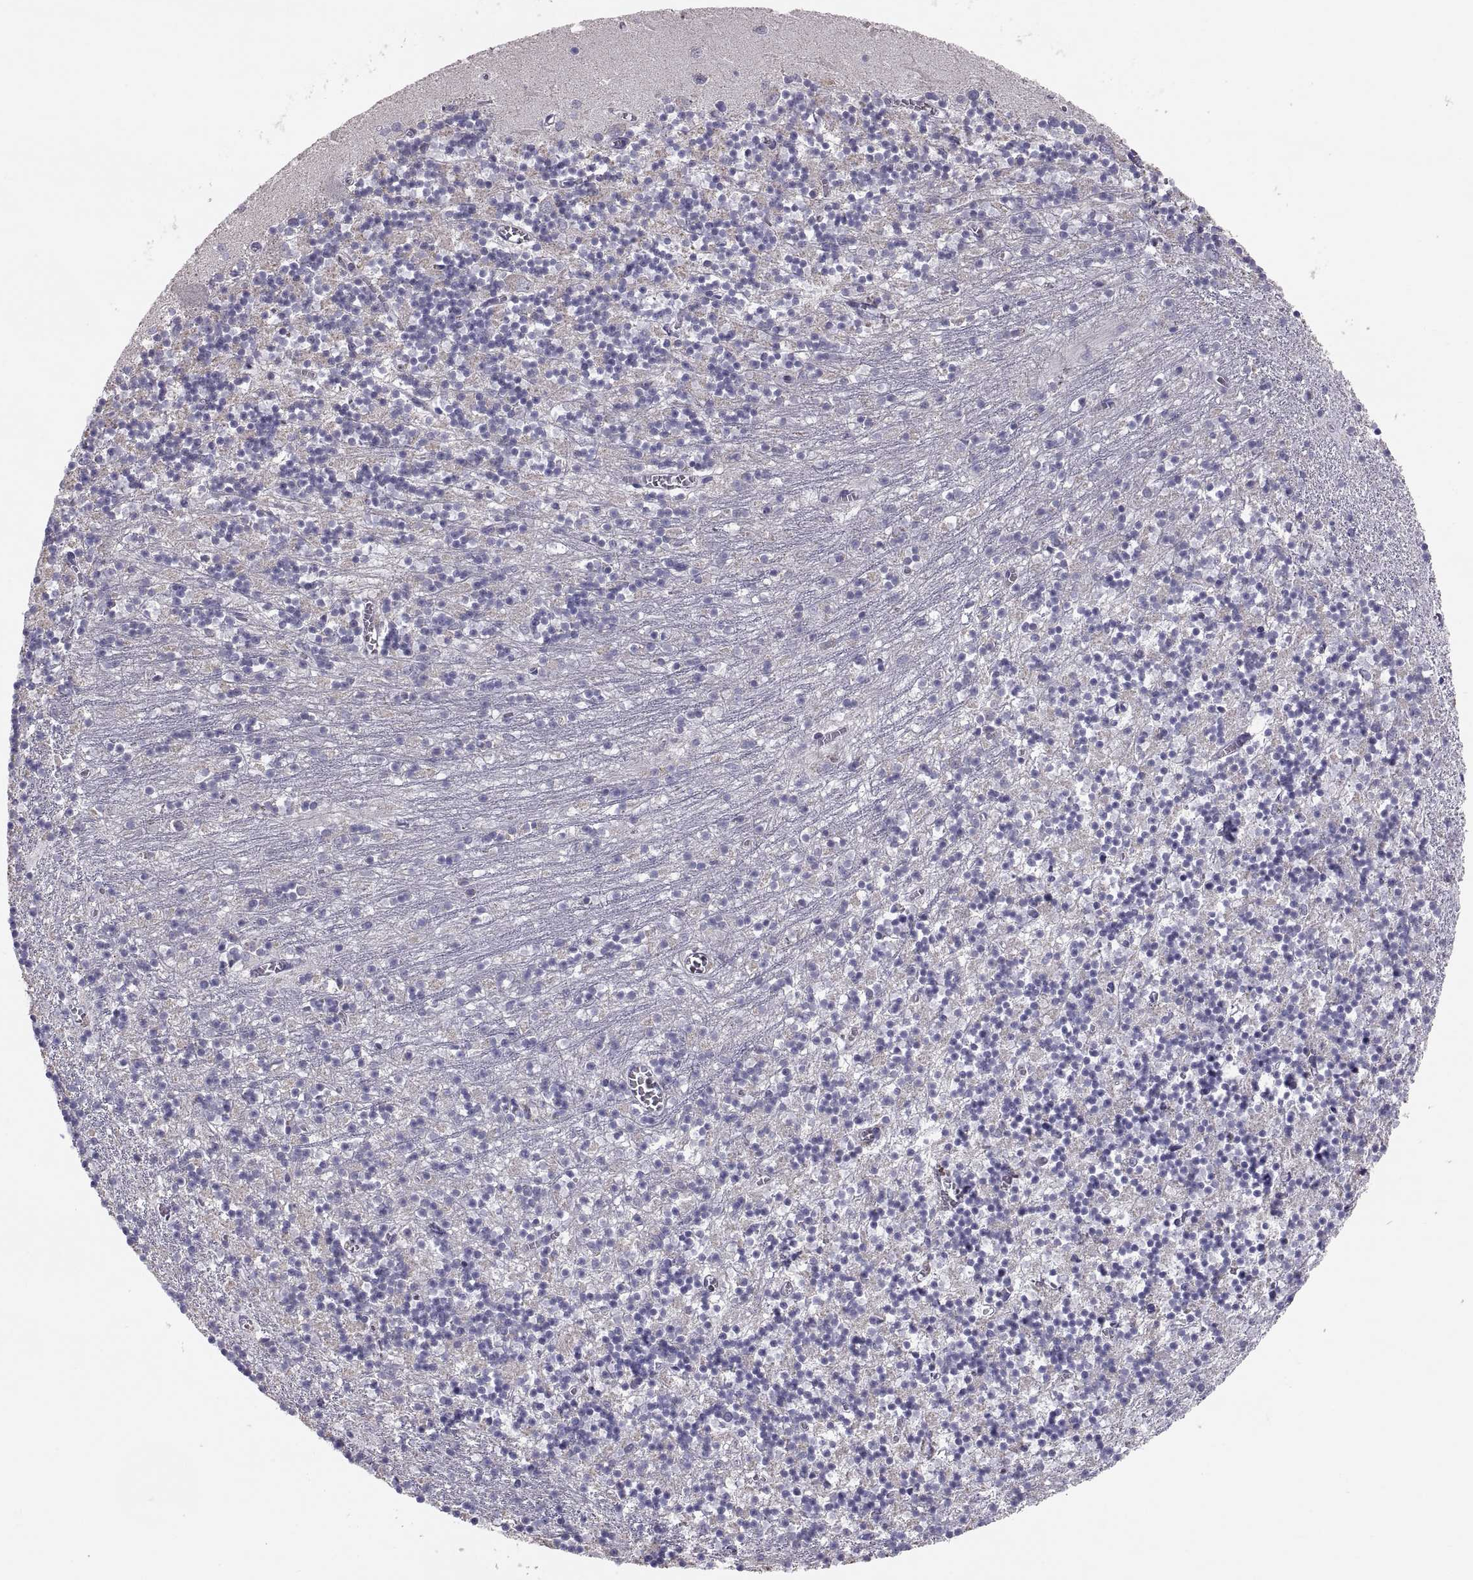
{"staining": {"intensity": "negative", "quantity": "none", "location": "none"}, "tissue": "cerebellum", "cell_type": "Cells in granular layer", "image_type": "normal", "snomed": [{"axis": "morphology", "description": "Normal tissue, NOS"}, {"axis": "topography", "description": "Cerebellum"}], "caption": "A high-resolution micrograph shows immunohistochemistry (IHC) staining of normal cerebellum, which shows no significant staining in cells in granular layer.", "gene": "TNNC1", "patient": {"sex": "female", "age": 64}}